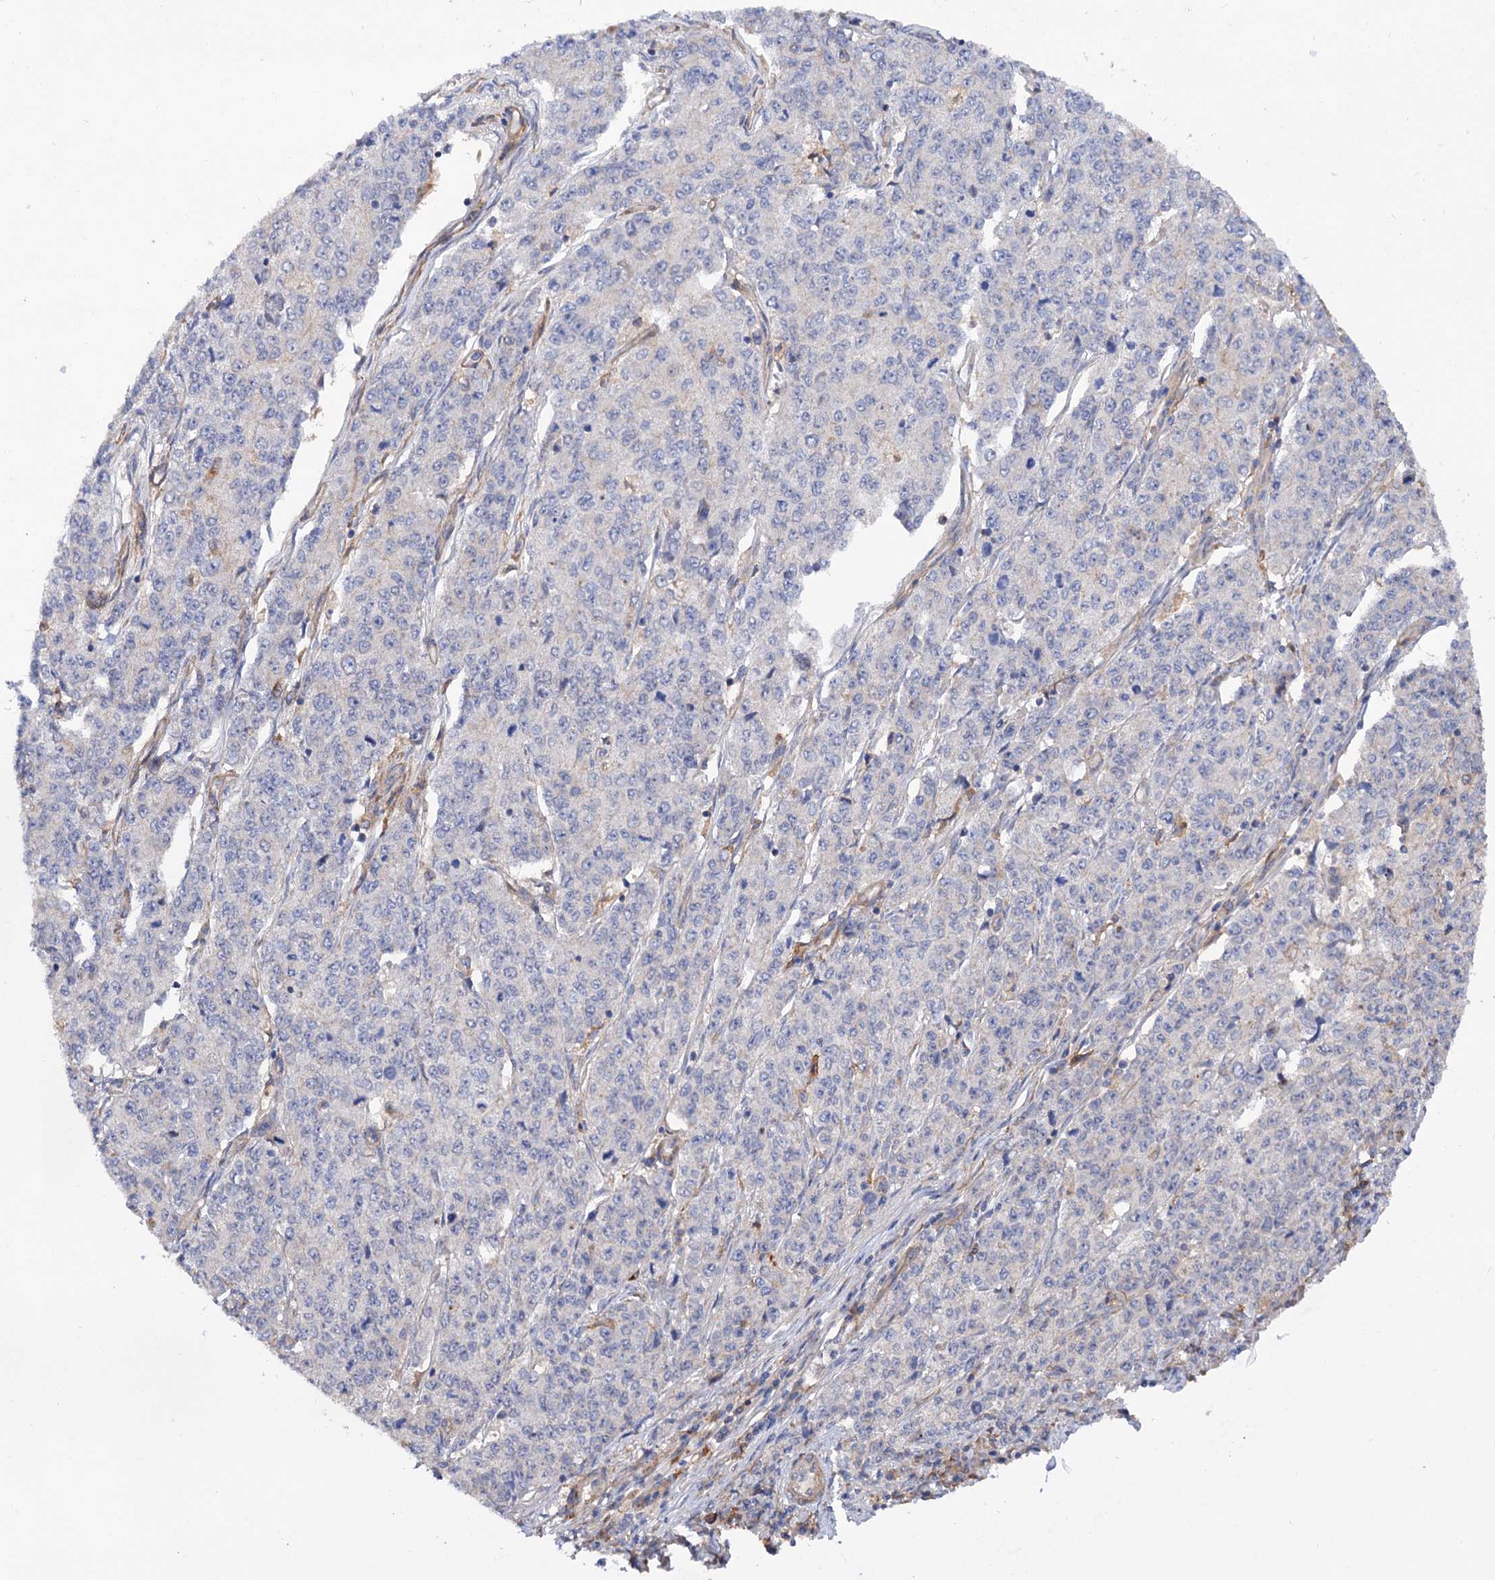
{"staining": {"intensity": "negative", "quantity": "none", "location": "none"}, "tissue": "endometrial cancer", "cell_type": "Tumor cells", "image_type": "cancer", "snomed": [{"axis": "morphology", "description": "Adenocarcinoma, NOS"}, {"axis": "topography", "description": "Endometrium"}], "caption": "The image shows no significant expression in tumor cells of endometrial adenocarcinoma.", "gene": "CSAD", "patient": {"sex": "female", "age": 50}}